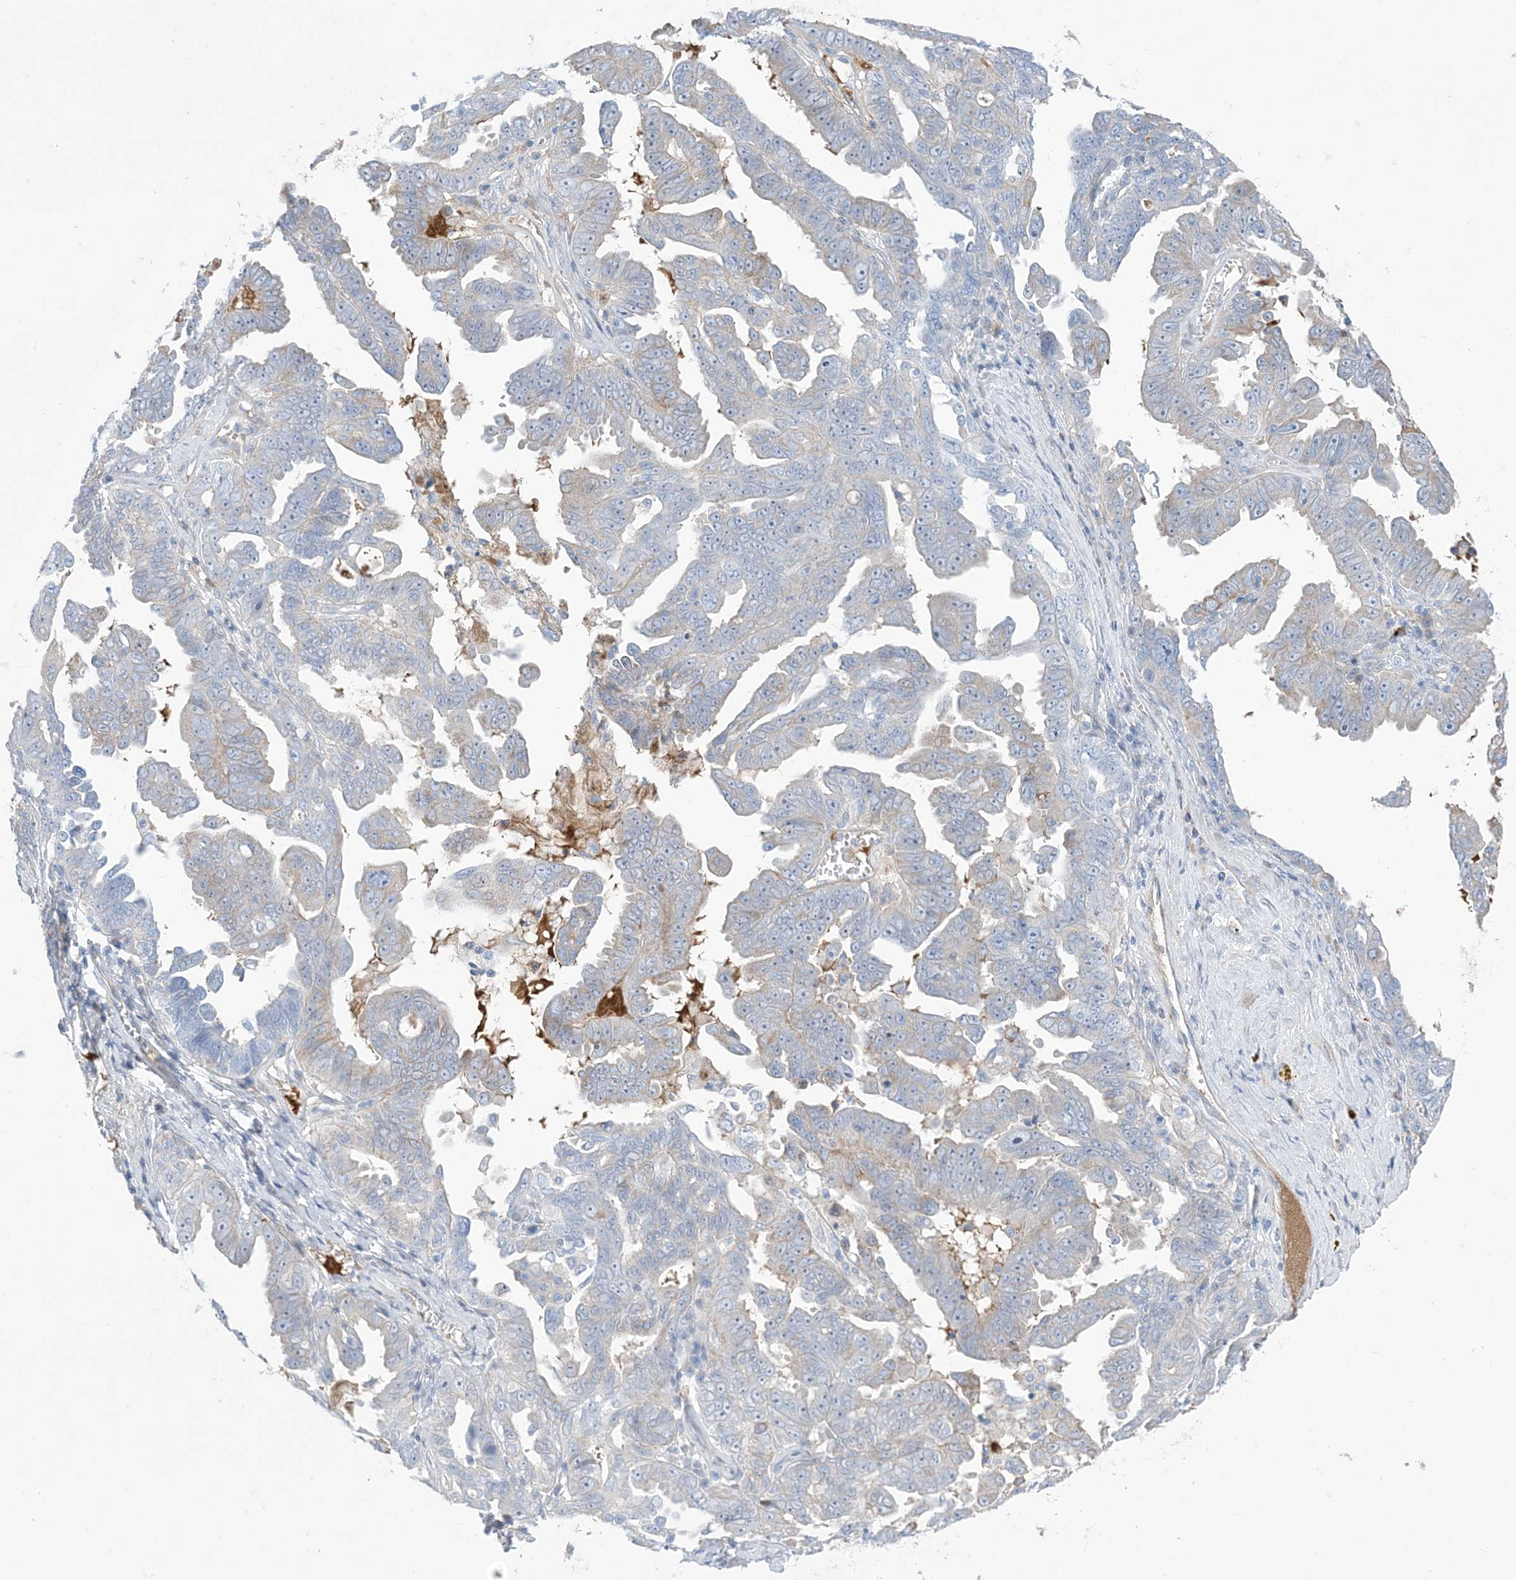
{"staining": {"intensity": "negative", "quantity": "none", "location": "none"}, "tissue": "ovarian cancer", "cell_type": "Tumor cells", "image_type": "cancer", "snomed": [{"axis": "morphology", "description": "Carcinoma, endometroid"}, {"axis": "topography", "description": "Ovary"}], "caption": "A histopathology image of human ovarian endometroid carcinoma is negative for staining in tumor cells. Nuclei are stained in blue.", "gene": "ATP11C", "patient": {"sex": "female", "age": 62}}